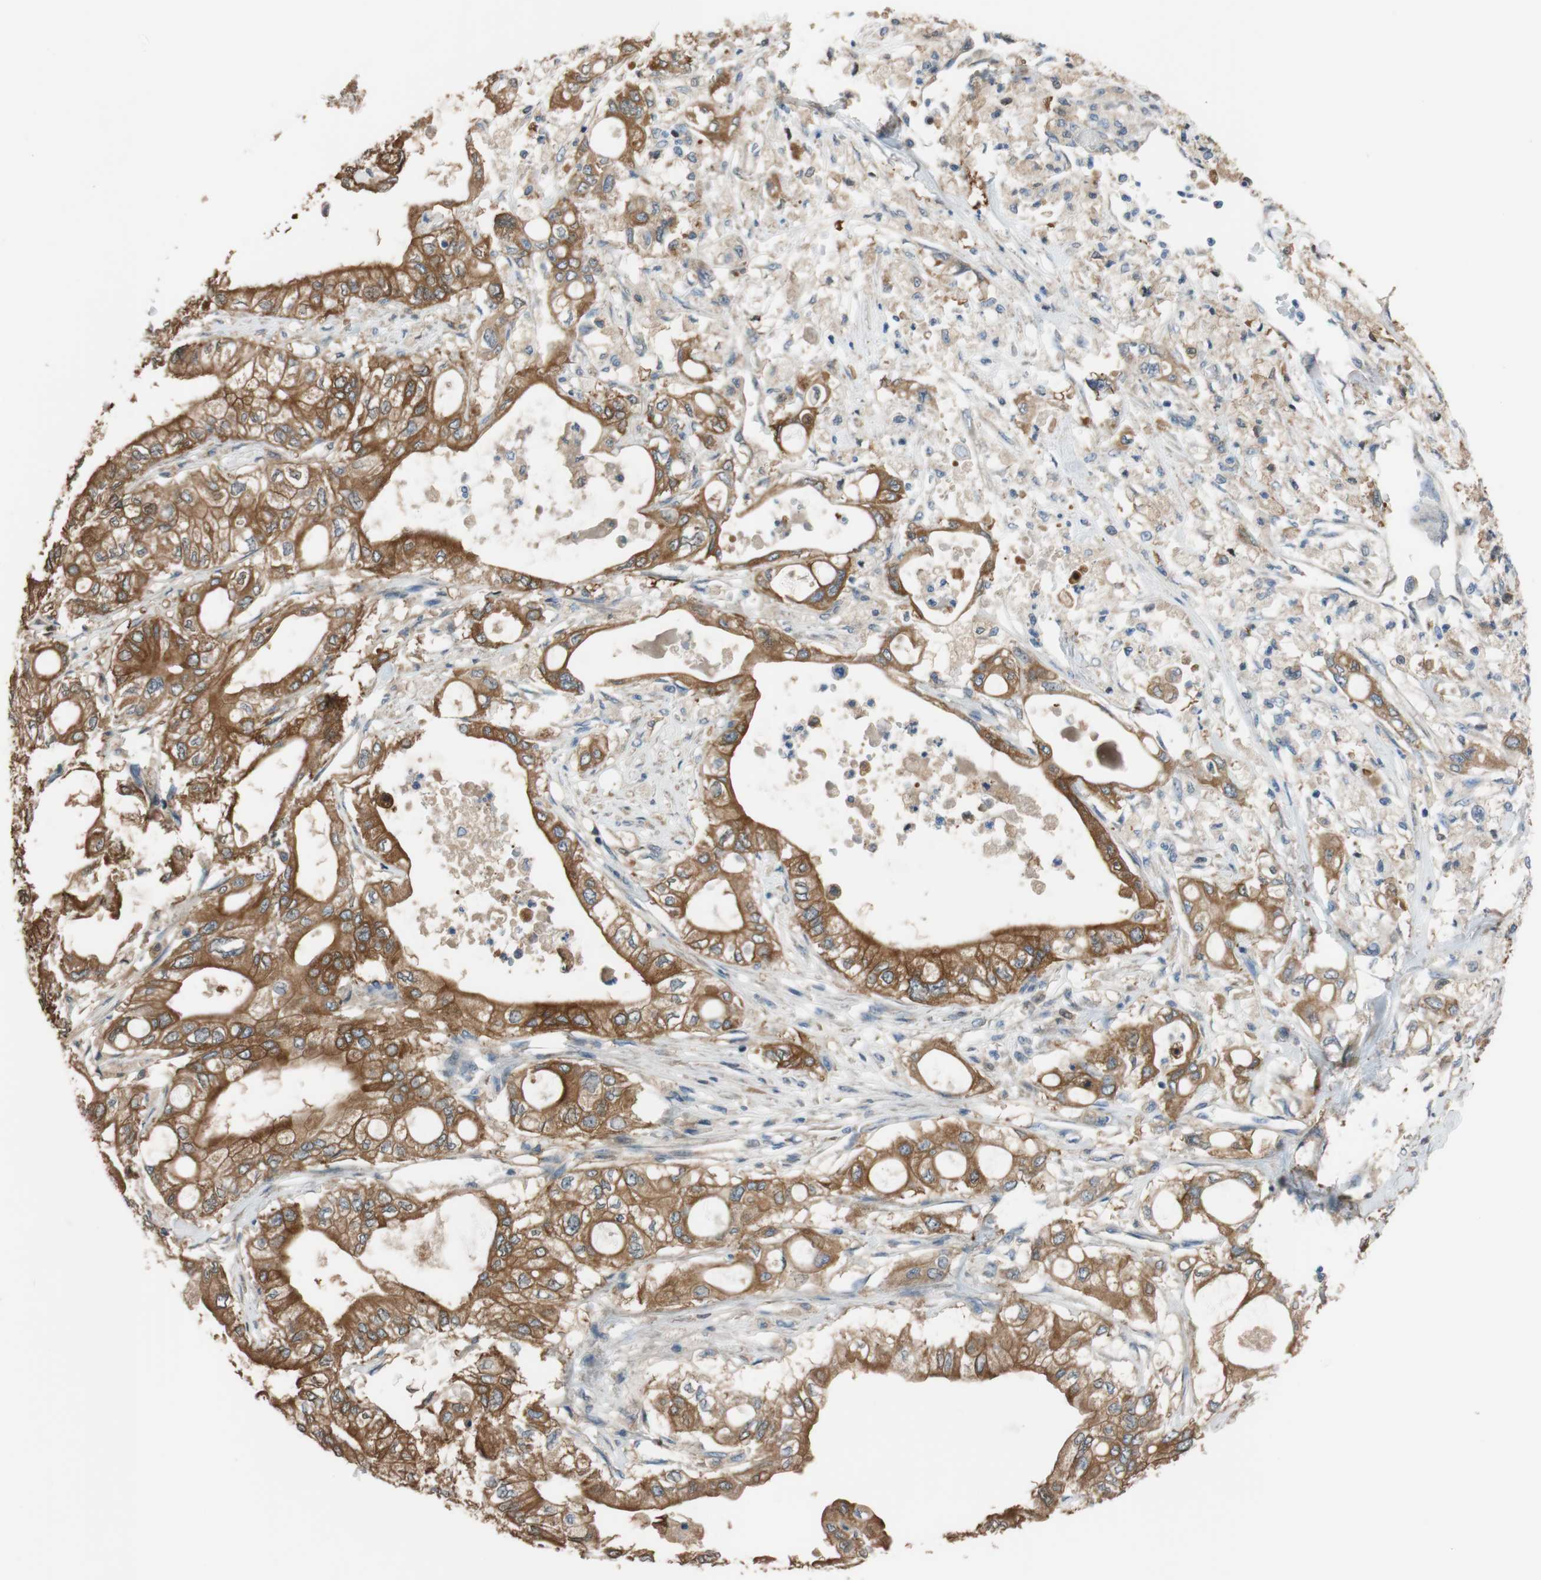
{"staining": {"intensity": "strong", "quantity": ">75%", "location": "cytoplasmic/membranous"}, "tissue": "pancreatic cancer", "cell_type": "Tumor cells", "image_type": "cancer", "snomed": [{"axis": "morphology", "description": "Adenocarcinoma, NOS"}, {"axis": "topography", "description": "Pancreas"}], "caption": "Protein staining exhibits strong cytoplasmic/membranous expression in approximately >75% of tumor cells in pancreatic cancer (adenocarcinoma). (DAB (3,3'-diaminobenzidine) IHC, brown staining for protein, blue staining for nuclei).", "gene": "ALDH1A2", "patient": {"sex": "male", "age": 79}}